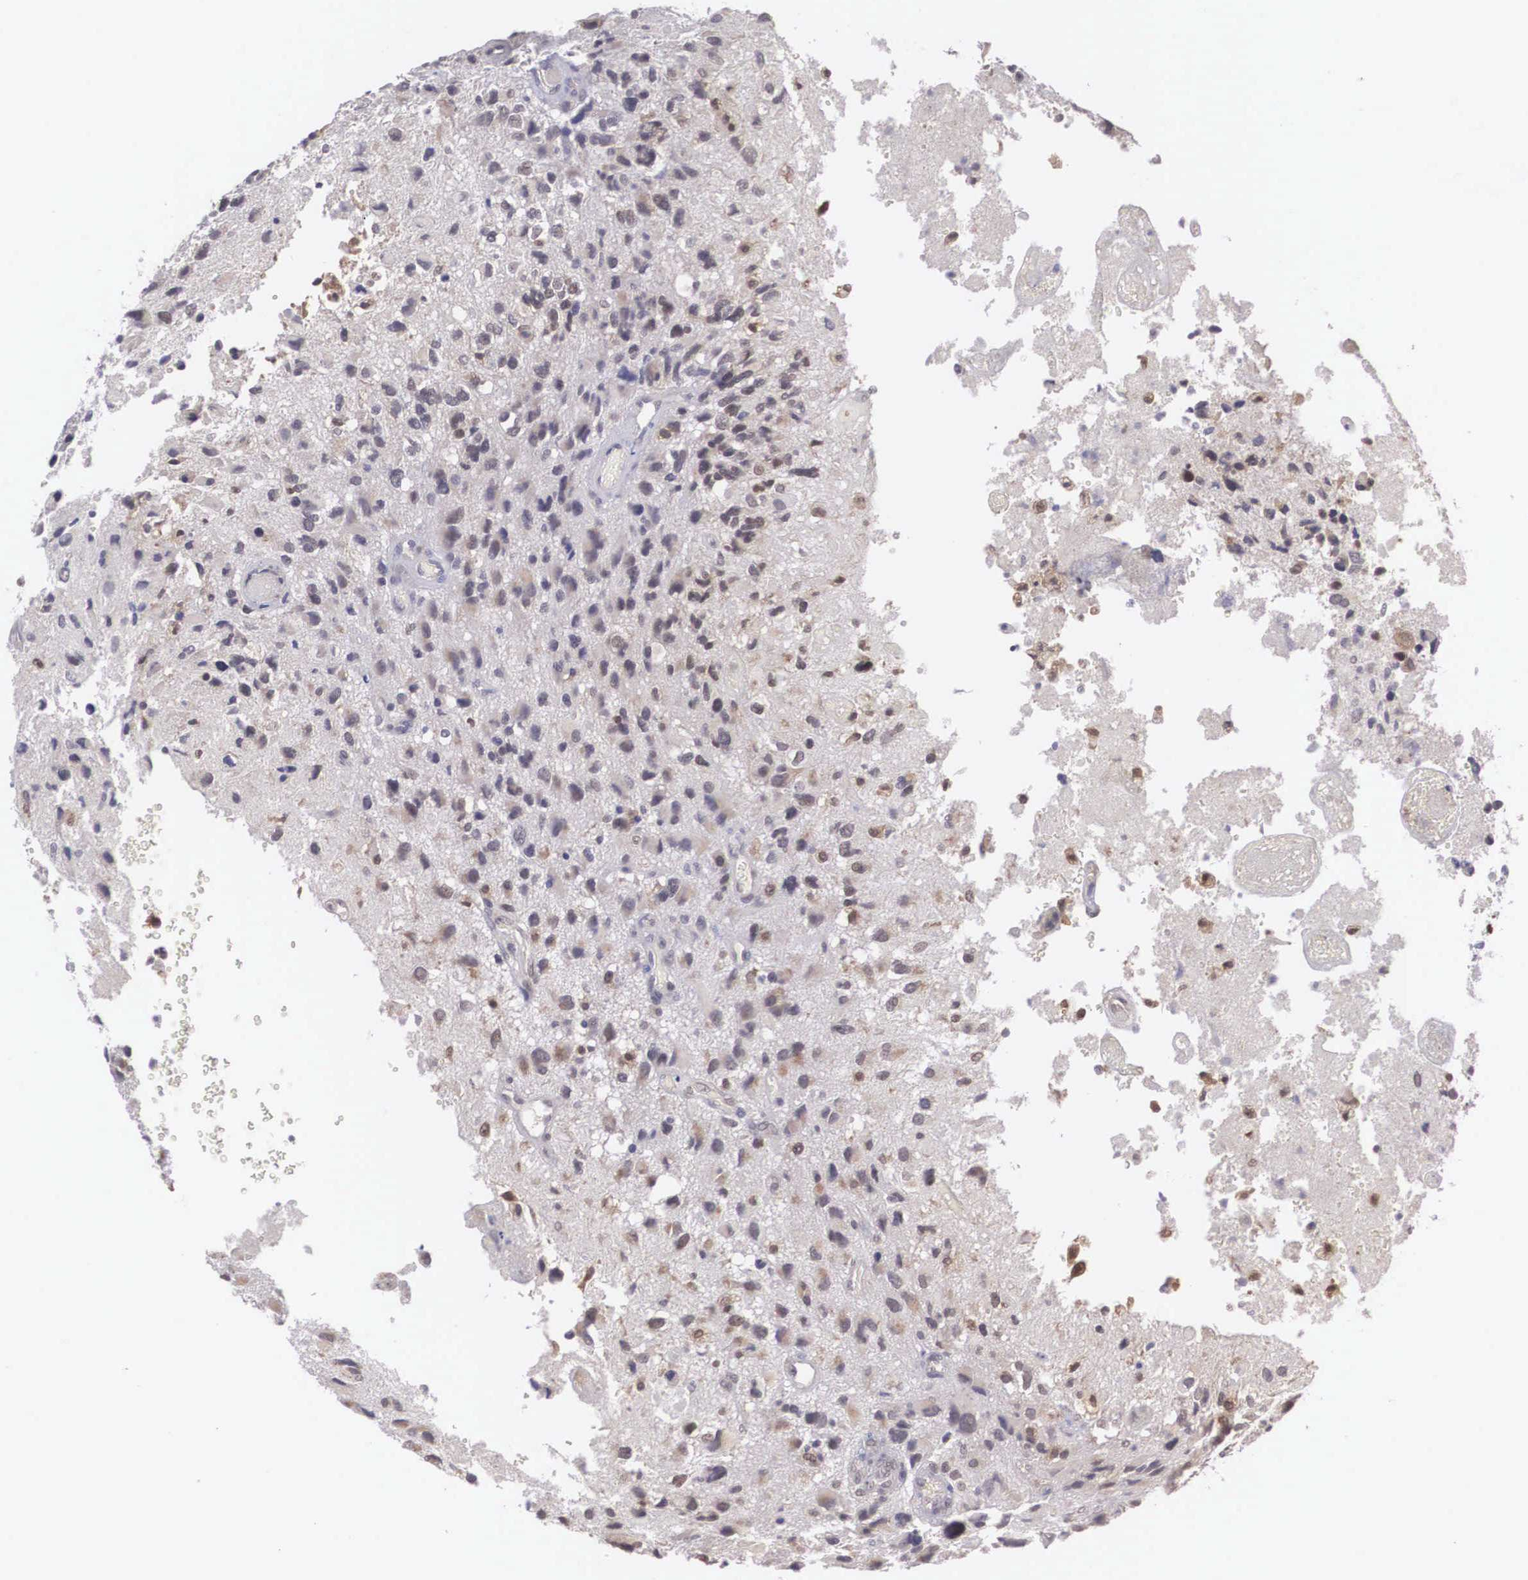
{"staining": {"intensity": "weak", "quantity": "25%-75%", "location": "cytoplasmic/membranous,nuclear"}, "tissue": "glioma", "cell_type": "Tumor cells", "image_type": "cancer", "snomed": [{"axis": "morphology", "description": "Glioma, malignant, High grade"}, {"axis": "topography", "description": "Brain"}], "caption": "About 25%-75% of tumor cells in malignant glioma (high-grade) exhibit weak cytoplasmic/membranous and nuclear protein staining as visualized by brown immunohistochemical staining.", "gene": "NINL", "patient": {"sex": "male", "age": 69}}